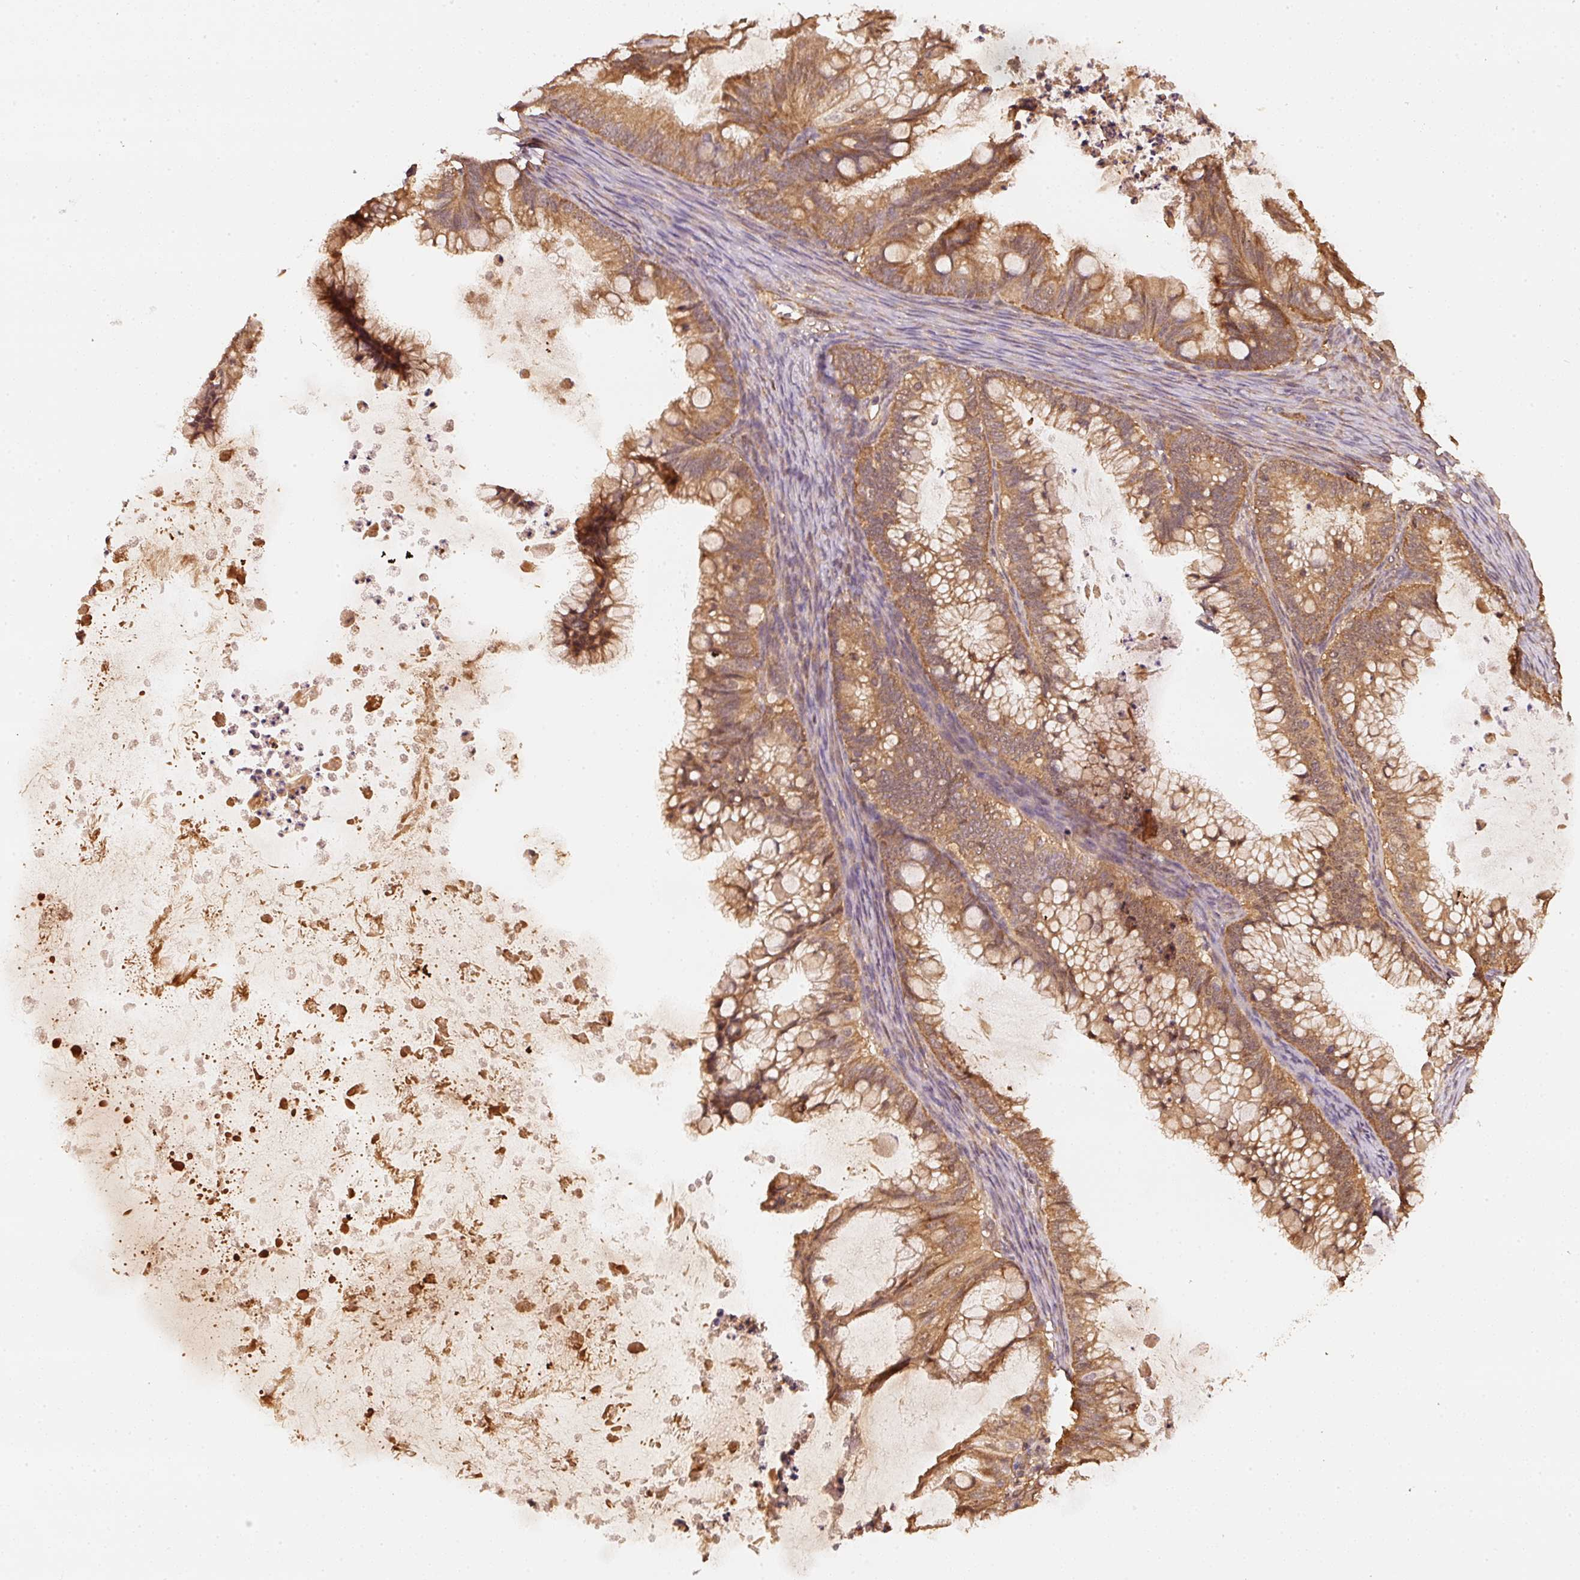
{"staining": {"intensity": "moderate", "quantity": ">75%", "location": "cytoplasmic/membranous"}, "tissue": "ovarian cancer", "cell_type": "Tumor cells", "image_type": "cancer", "snomed": [{"axis": "morphology", "description": "Cystadenocarcinoma, mucinous, NOS"}, {"axis": "topography", "description": "Ovary"}], "caption": "Mucinous cystadenocarcinoma (ovarian) stained for a protein shows moderate cytoplasmic/membranous positivity in tumor cells. (Stains: DAB (3,3'-diaminobenzidine) in brown, nuclei in blue, Microscopy: brightfield microscopy at high magnification).", "gene": "STAU1", "patient": {"sex": "female", "age": 35}}